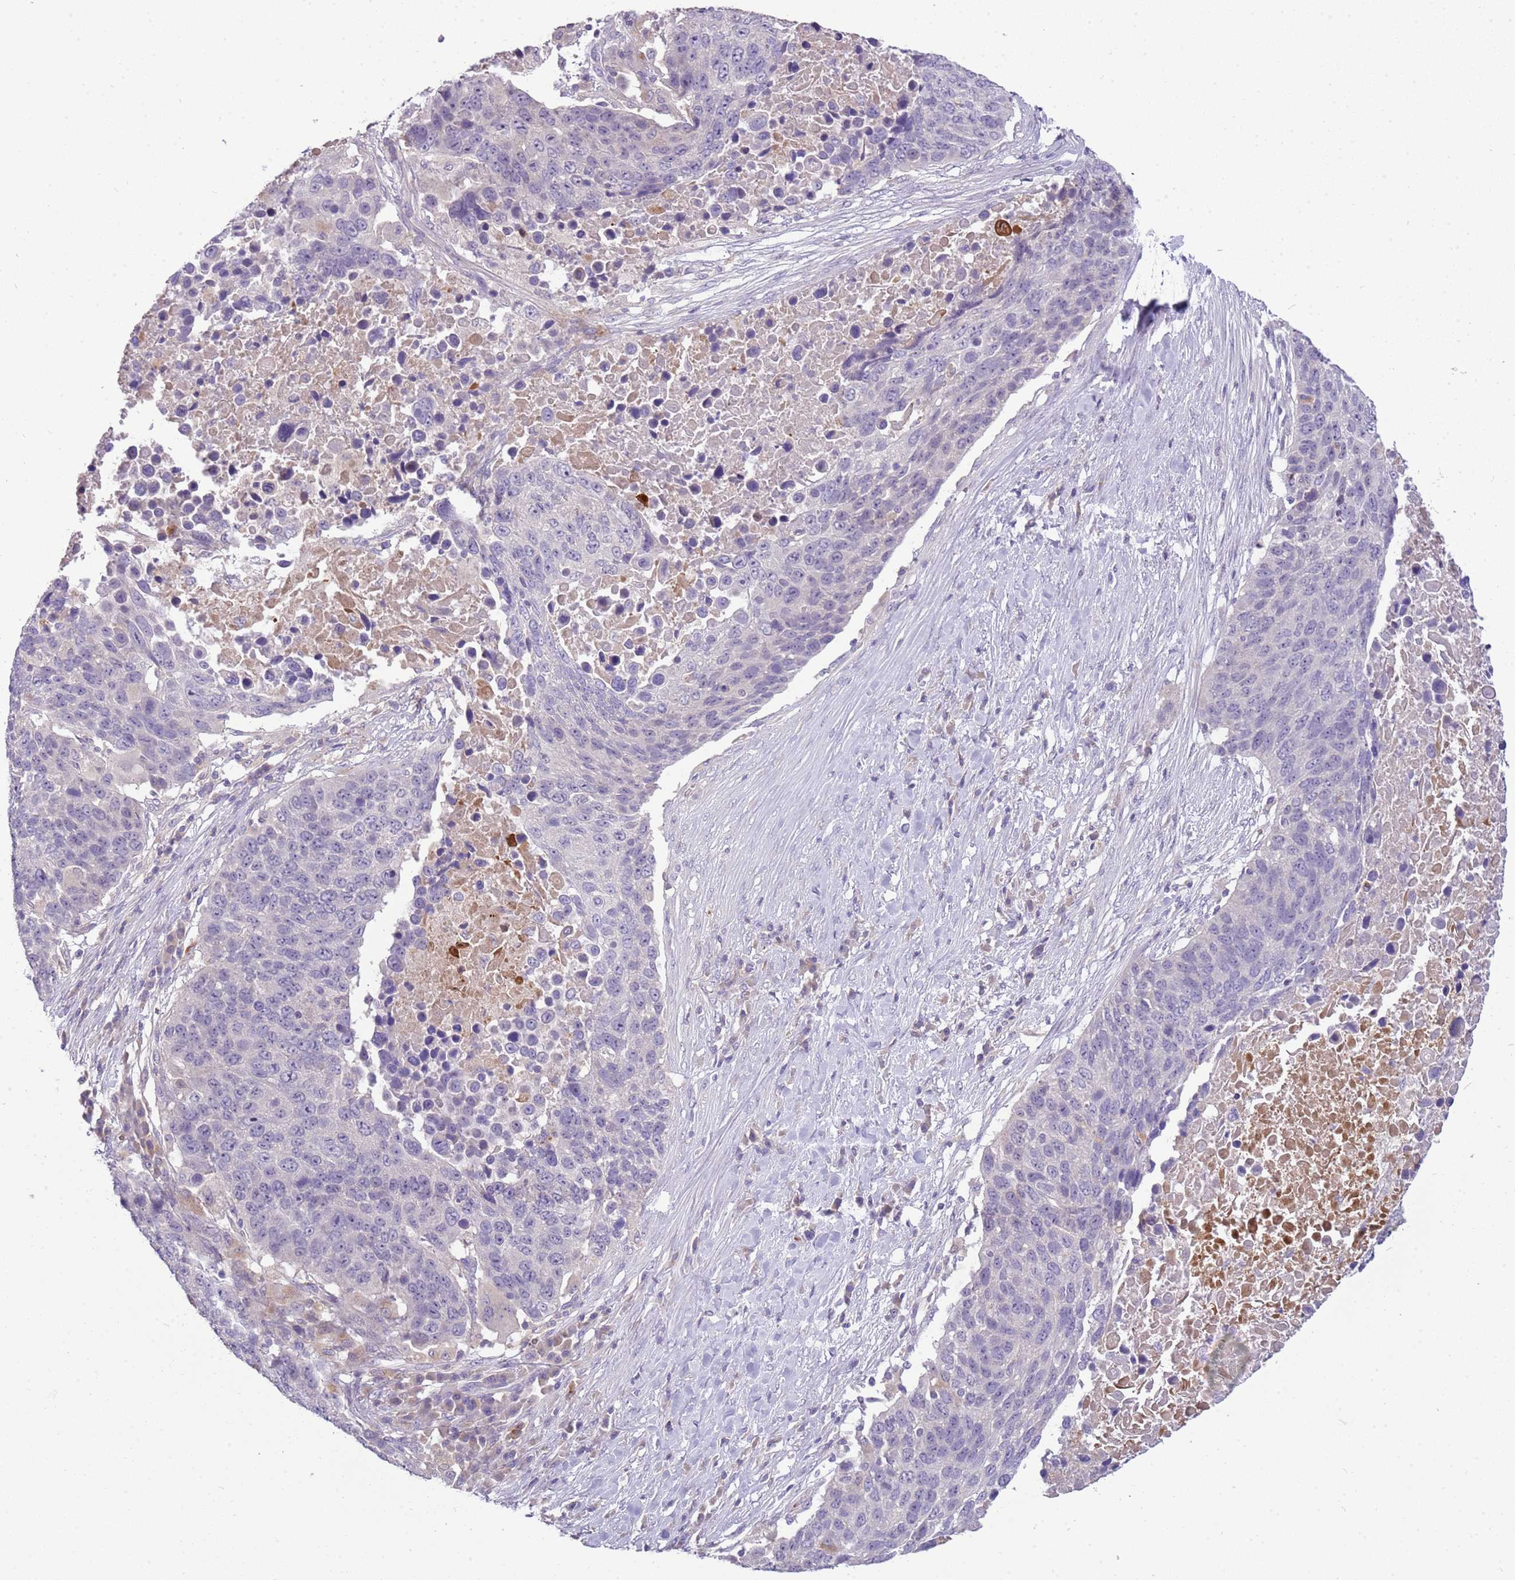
{"staining": {"intensity": "negative", "quantity": "none", "location": "none"}, "tissue": "lung cancer", "cell_type": "Tumor cells", "image_type": "cancer", "snomed": [{"axis": "morphology", "description": "Normal tissue, NOS"}, {"axis": "morphology", "description": "Squamous cell carcinoma, NOS"}, {"axis": "topography", "description": "Lymph node"}, {"axis": "topography", "description": "Lung"}], "caption": "High magnification brightfield microscopy of lung cancer (squamous cell carcinoma) stained with DAB (brown) and counterstained with hematoxylin (blue): tumor cells show no significant staining.", "gene": "SCAMP5", "patient": {"sex": "male", "age": 66}}